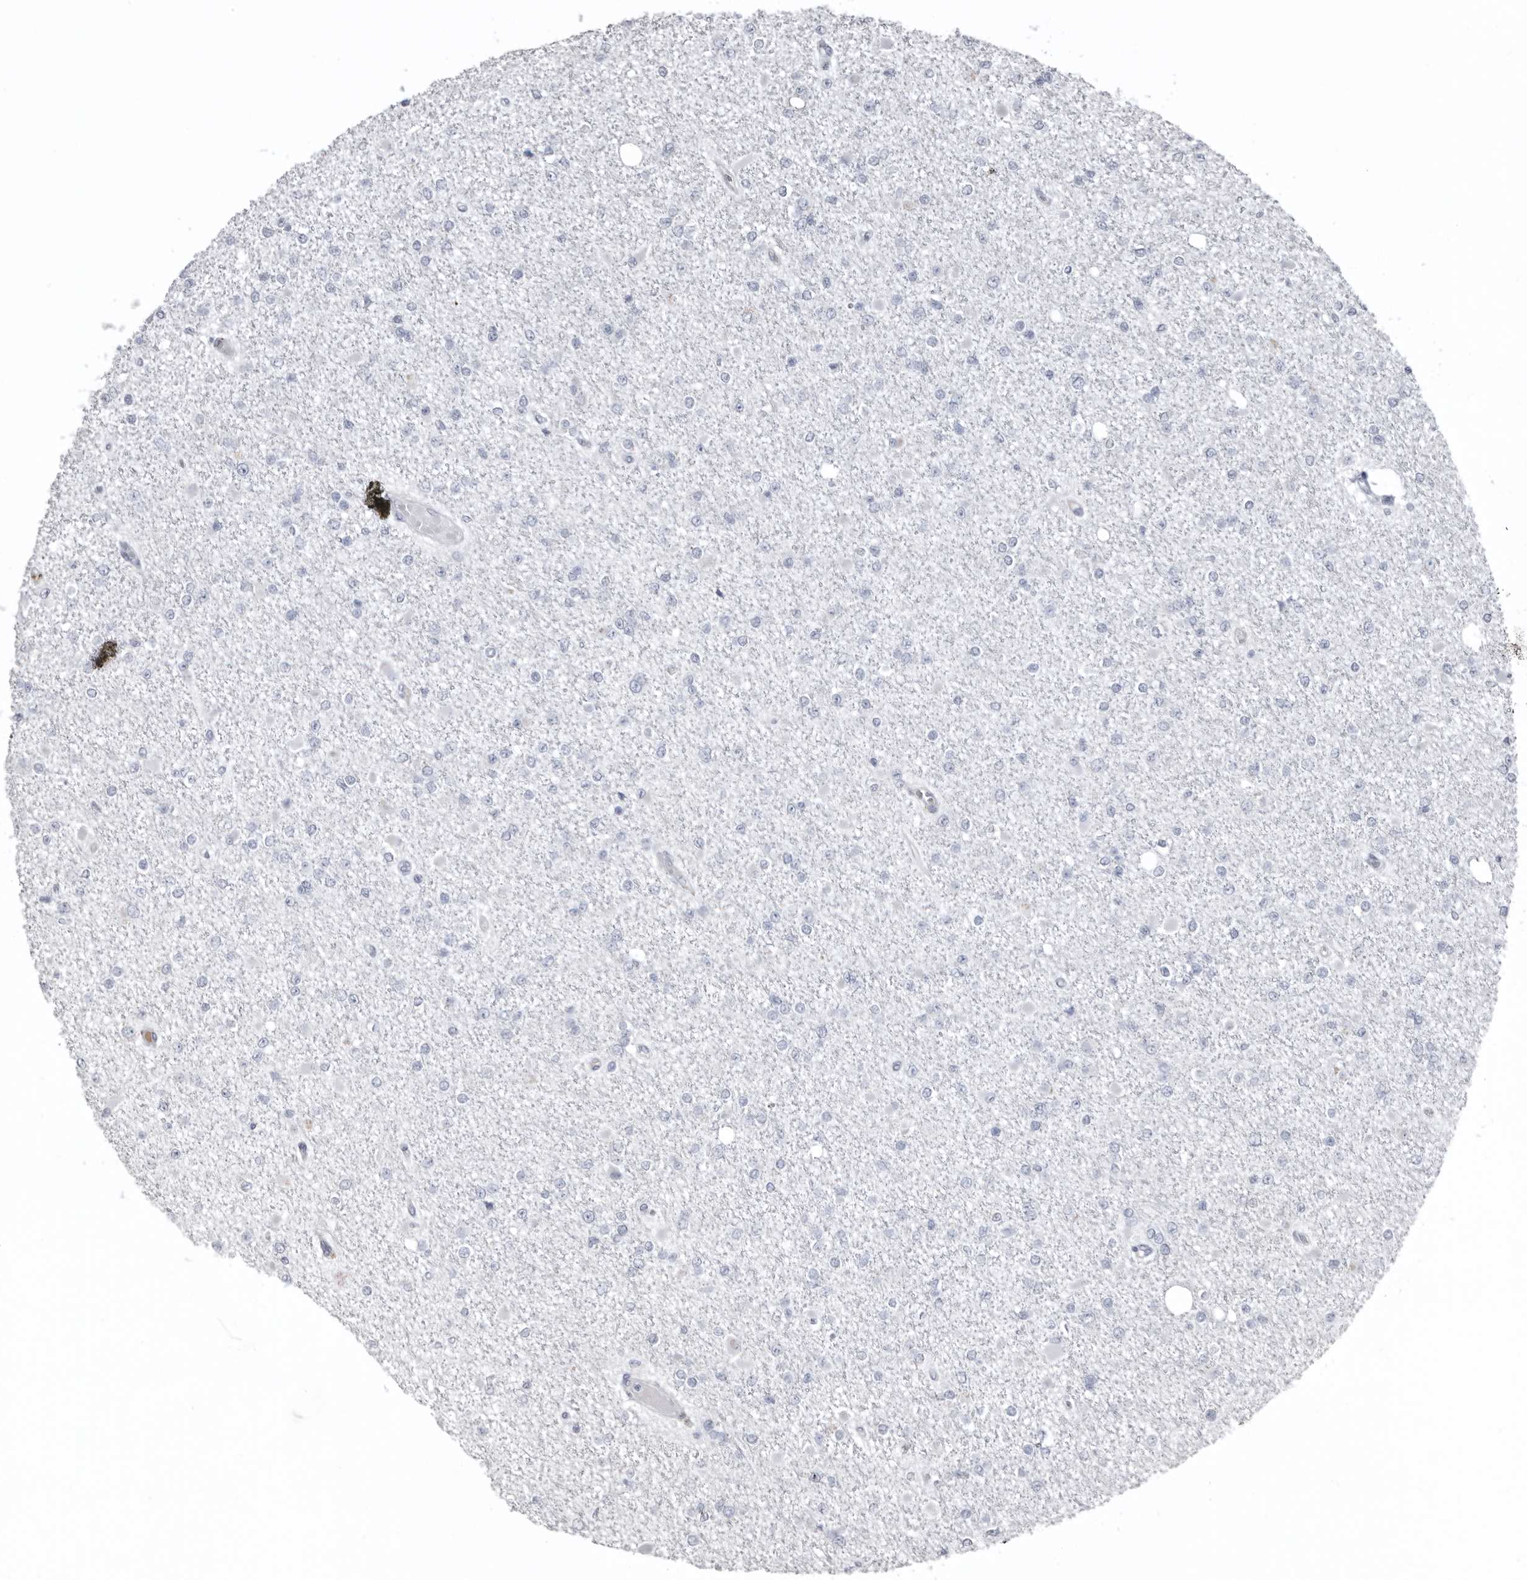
{"staining": {"intensity": "negative", "quantity": "none", "location": "none"}, "tissue": "glioma", "cell_type": "Tumor cells", "image_type": "cancer", "snomed": [{"axis": "morphology", "description": "Glioma, malignant, Low grade"}, {"axis": "topography", "description": "Brain"}], "caption": "DAB (3,3'-diaminobenzidine) immunohistochemical staining of human glioma exhibits no significant positivity in tumor cells.", "gene": "ZNF114", "patient": {"sex": "female", "age": 22}}